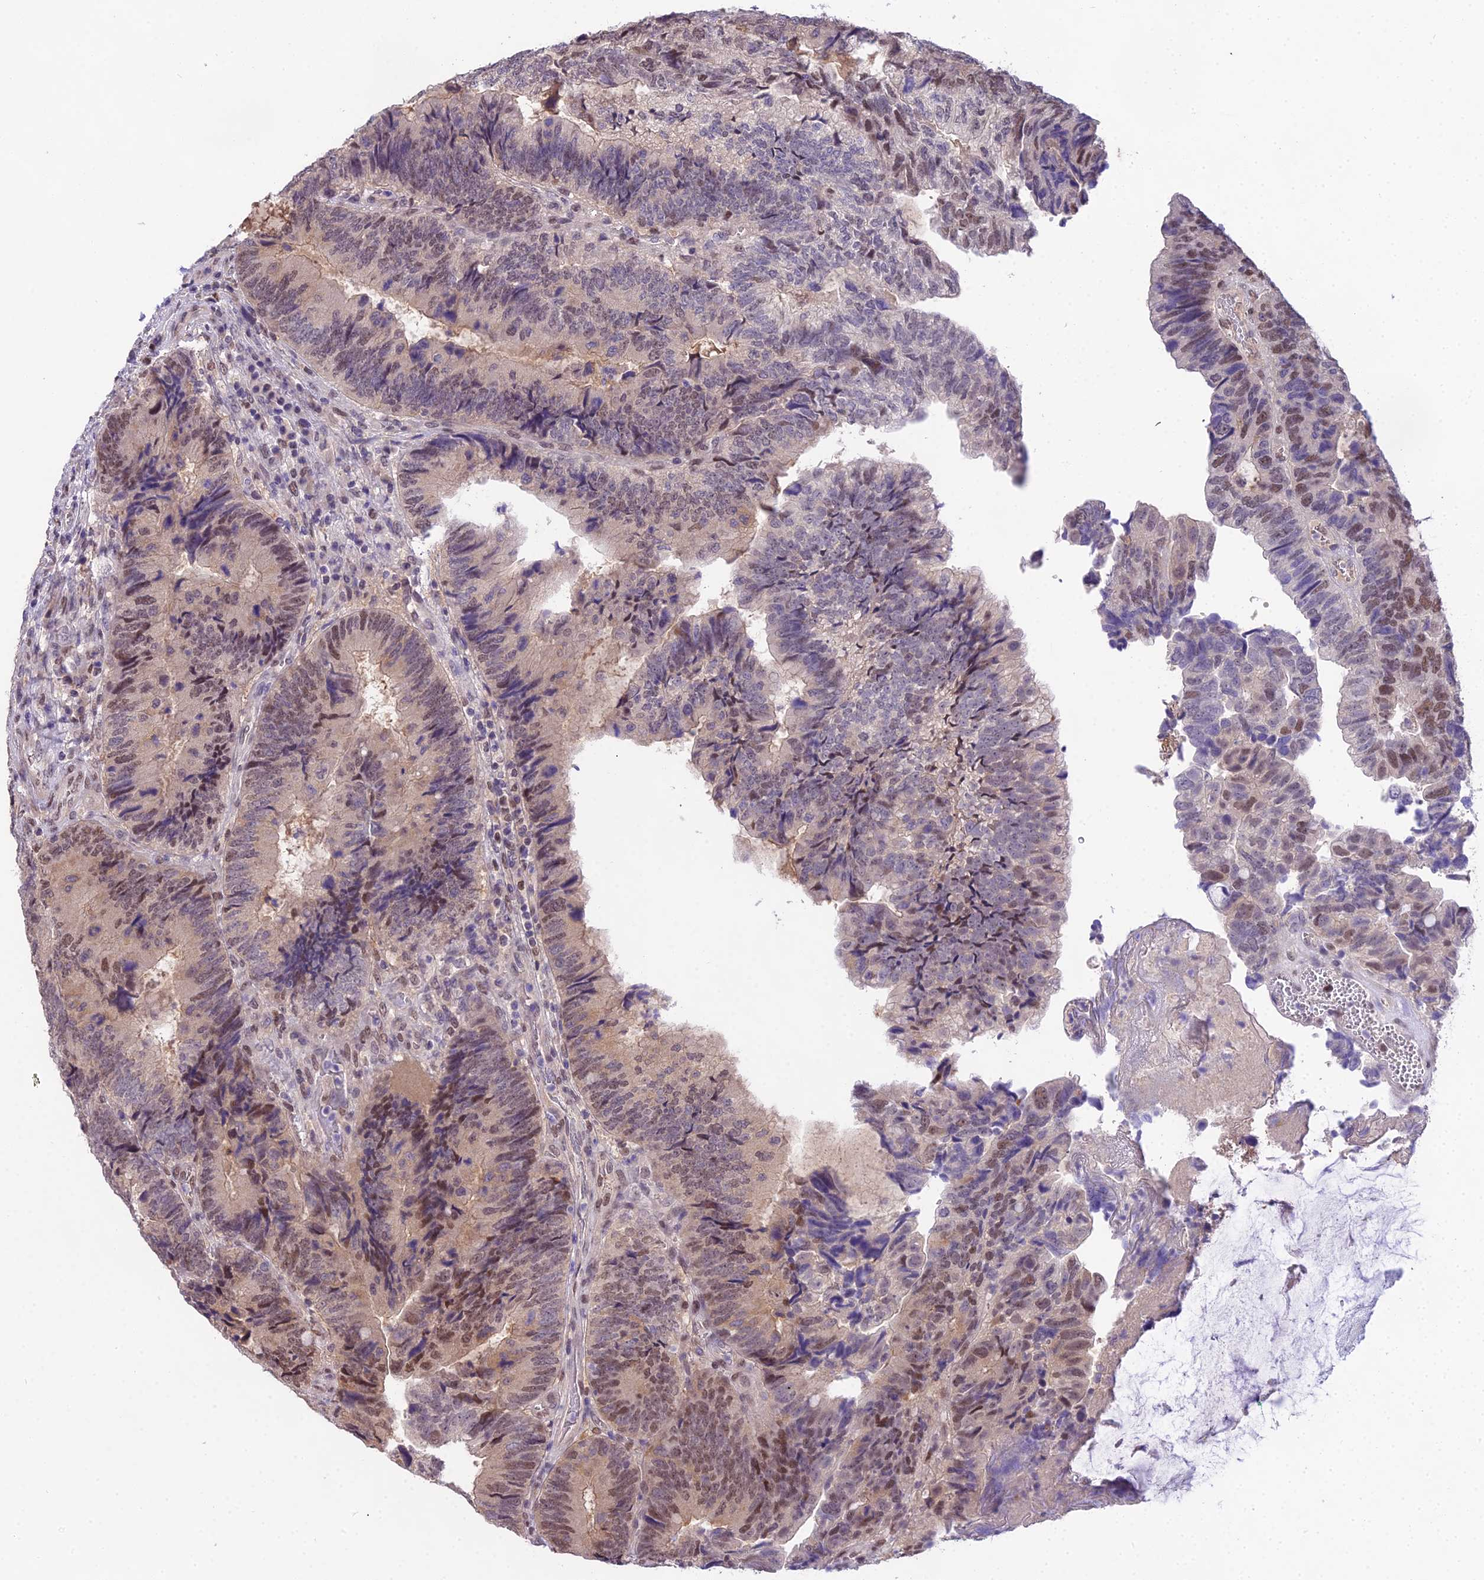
{"staining": {"intensity": "moderate", "quantity": "25%-75%", "location": "nuclear"}, "tissue": "colorectal cancer", "cell_type": "Tumor cells", "image_type": "cancer", "snomed": [{"axis": "morphology", "description": "Adenocarcinoma, NOS"}, {"axis": "topography", "description": "Colon"}], "caption": "Protein expression analysis of human colorectal cancer reveals moderate nuclear staining in about 25%-75% of tumor cells. (DAB IHC, brown staining for protein, blue staining for nuclei).", "gene": "MAT2A", "patient": {"sex": "female", "age": 67}}